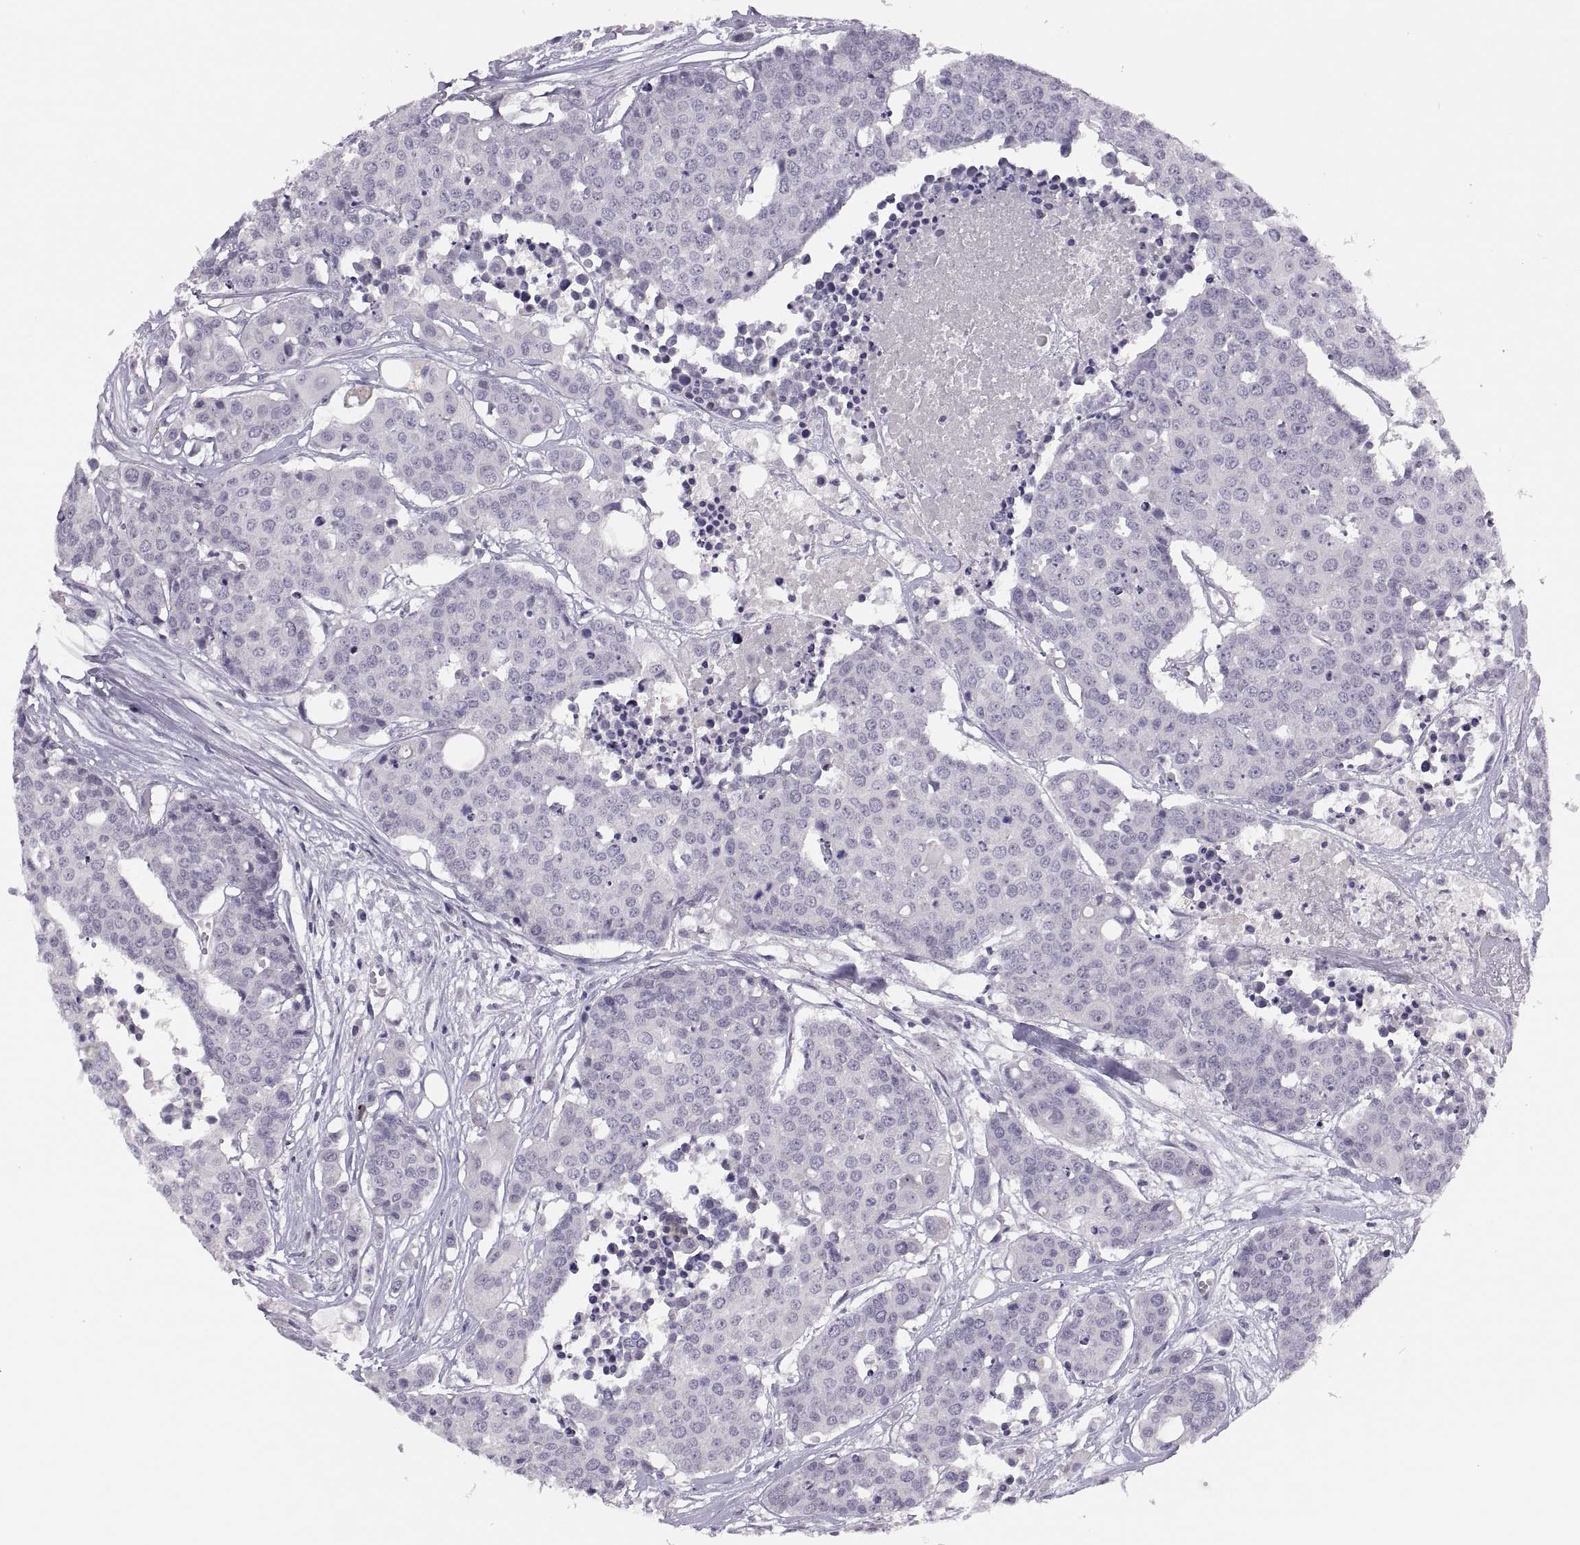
{"staining": {"intensity": "negative", "quantity": "none", "location": "none"}, "tissue": "carcinoid", "cell_type": "Tumor cells", "image_type": "cancer", "snomed": [{"axis": "morphology", "description": "Carcinoid, malignant, NOS"}, {"axis": "topography", "description": "Colon"}], "caption": "Image shows no protein staining in tumor cells of carcinoid (malignant) tissue. Nuclei are stained in blue.", "gene": "CHCT1", "patient": {"sex": "male", "age": 81}}